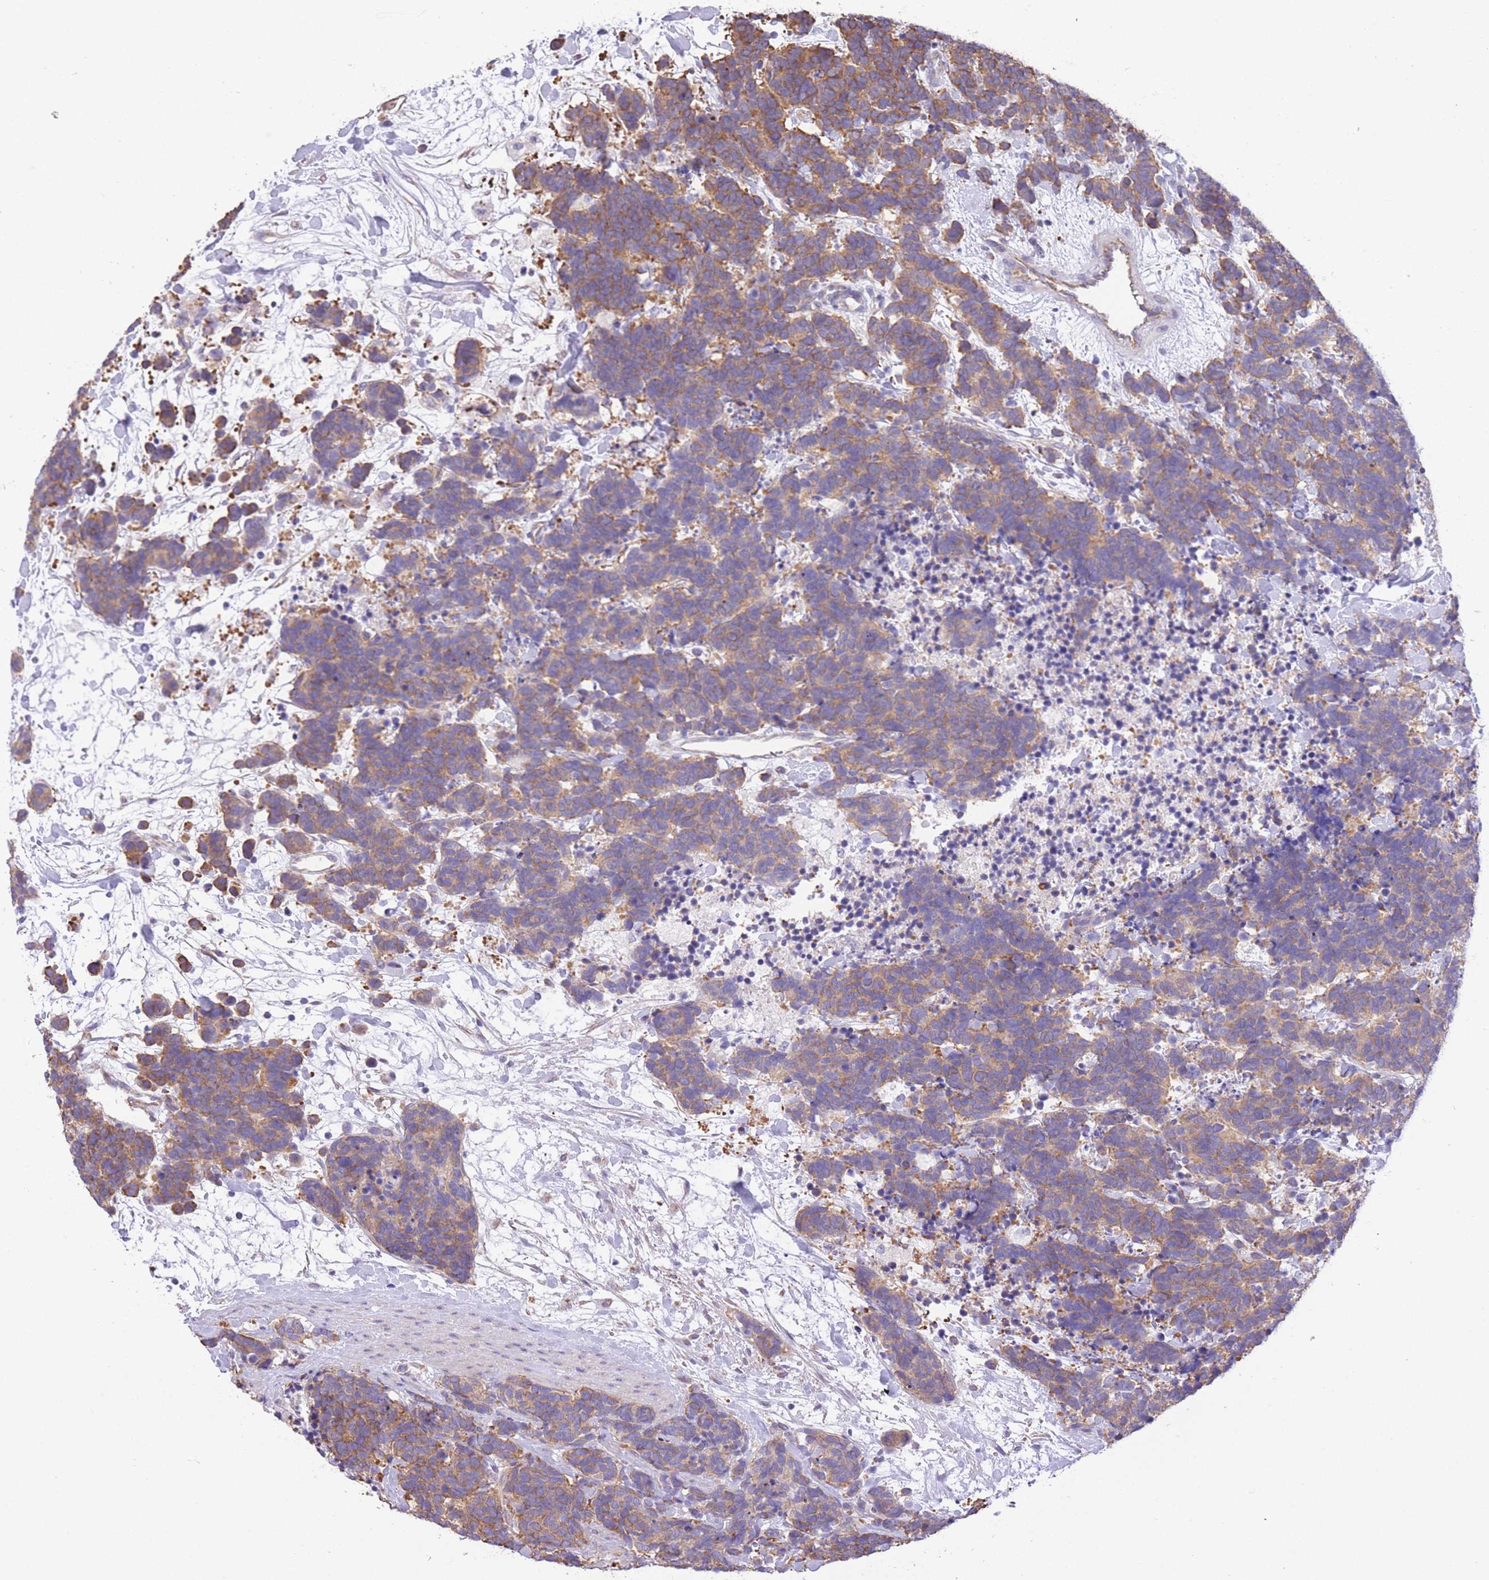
{"staining": {"intensity": "moderate", "quantity": ">75%", "location": "cytoplasmic/membranous"}, "tissue": "carcinoid", "cell_type": "Tumor cells", "image_type": "cancer", "snomed": [{"axis": "morphology", "description": "Carcinoma, NOS"}, {"axis": "morphology", "description": "Carcinoid, malignant, NOS"}, {"axis": "topography", "description": "Prostate"}], "caption": "Brown immunohistochemical staining in carcinoma shows moderate cytoplasmic/membranous expression in about >75% of tumor cells. (brown staining indicates protein expression, while blue staining denotes nuclei).", "gene": "RHOU", "patient": {"sex": "male", "age": 57}}